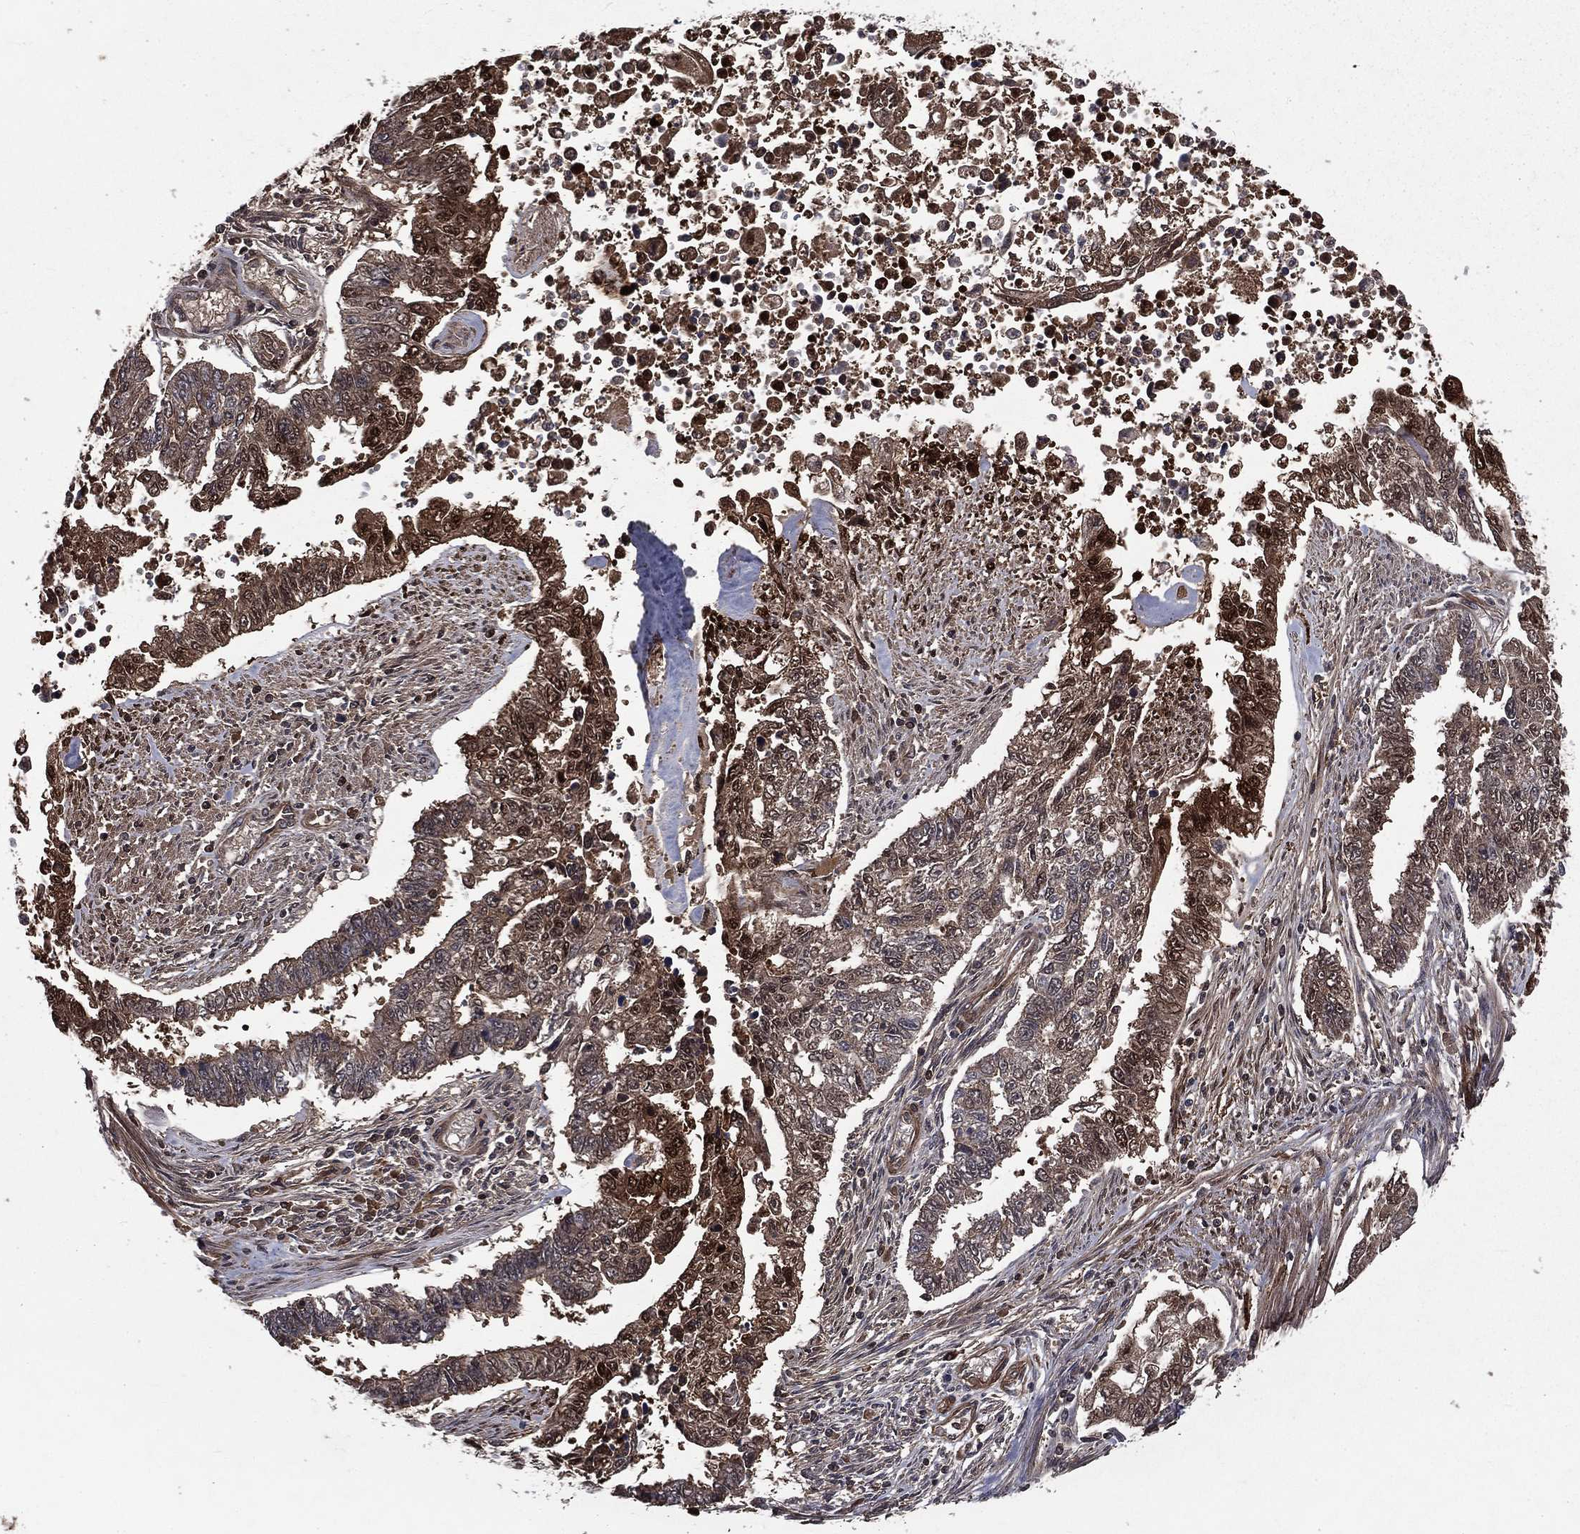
{"staining": {"intensity": "moderate", "quantity": "25%-75%", "location": "cytoplasmic/membranous,nuclear"}, "tissue": "endometrial cancer", "cell_type": "Tumor cells", "image_type": "cancer", "snomed": [{"axis": "morphology", "description": "Adenocarcinoma, NOS"}, {"axis": "topography", "description": "Uterus"}], "caption": "A brown stain highlights moderate cytoplasmic/membranous and nuclear expression of a protein in adenocarcinoma (endometrial) tumor cells. (DAB (3,3'-diaminobenzidine) IHC, brown staining for protein, blue staining for nuclei).", "gene": "FGD1", "patient": {"sex": "female", "age": 59}}